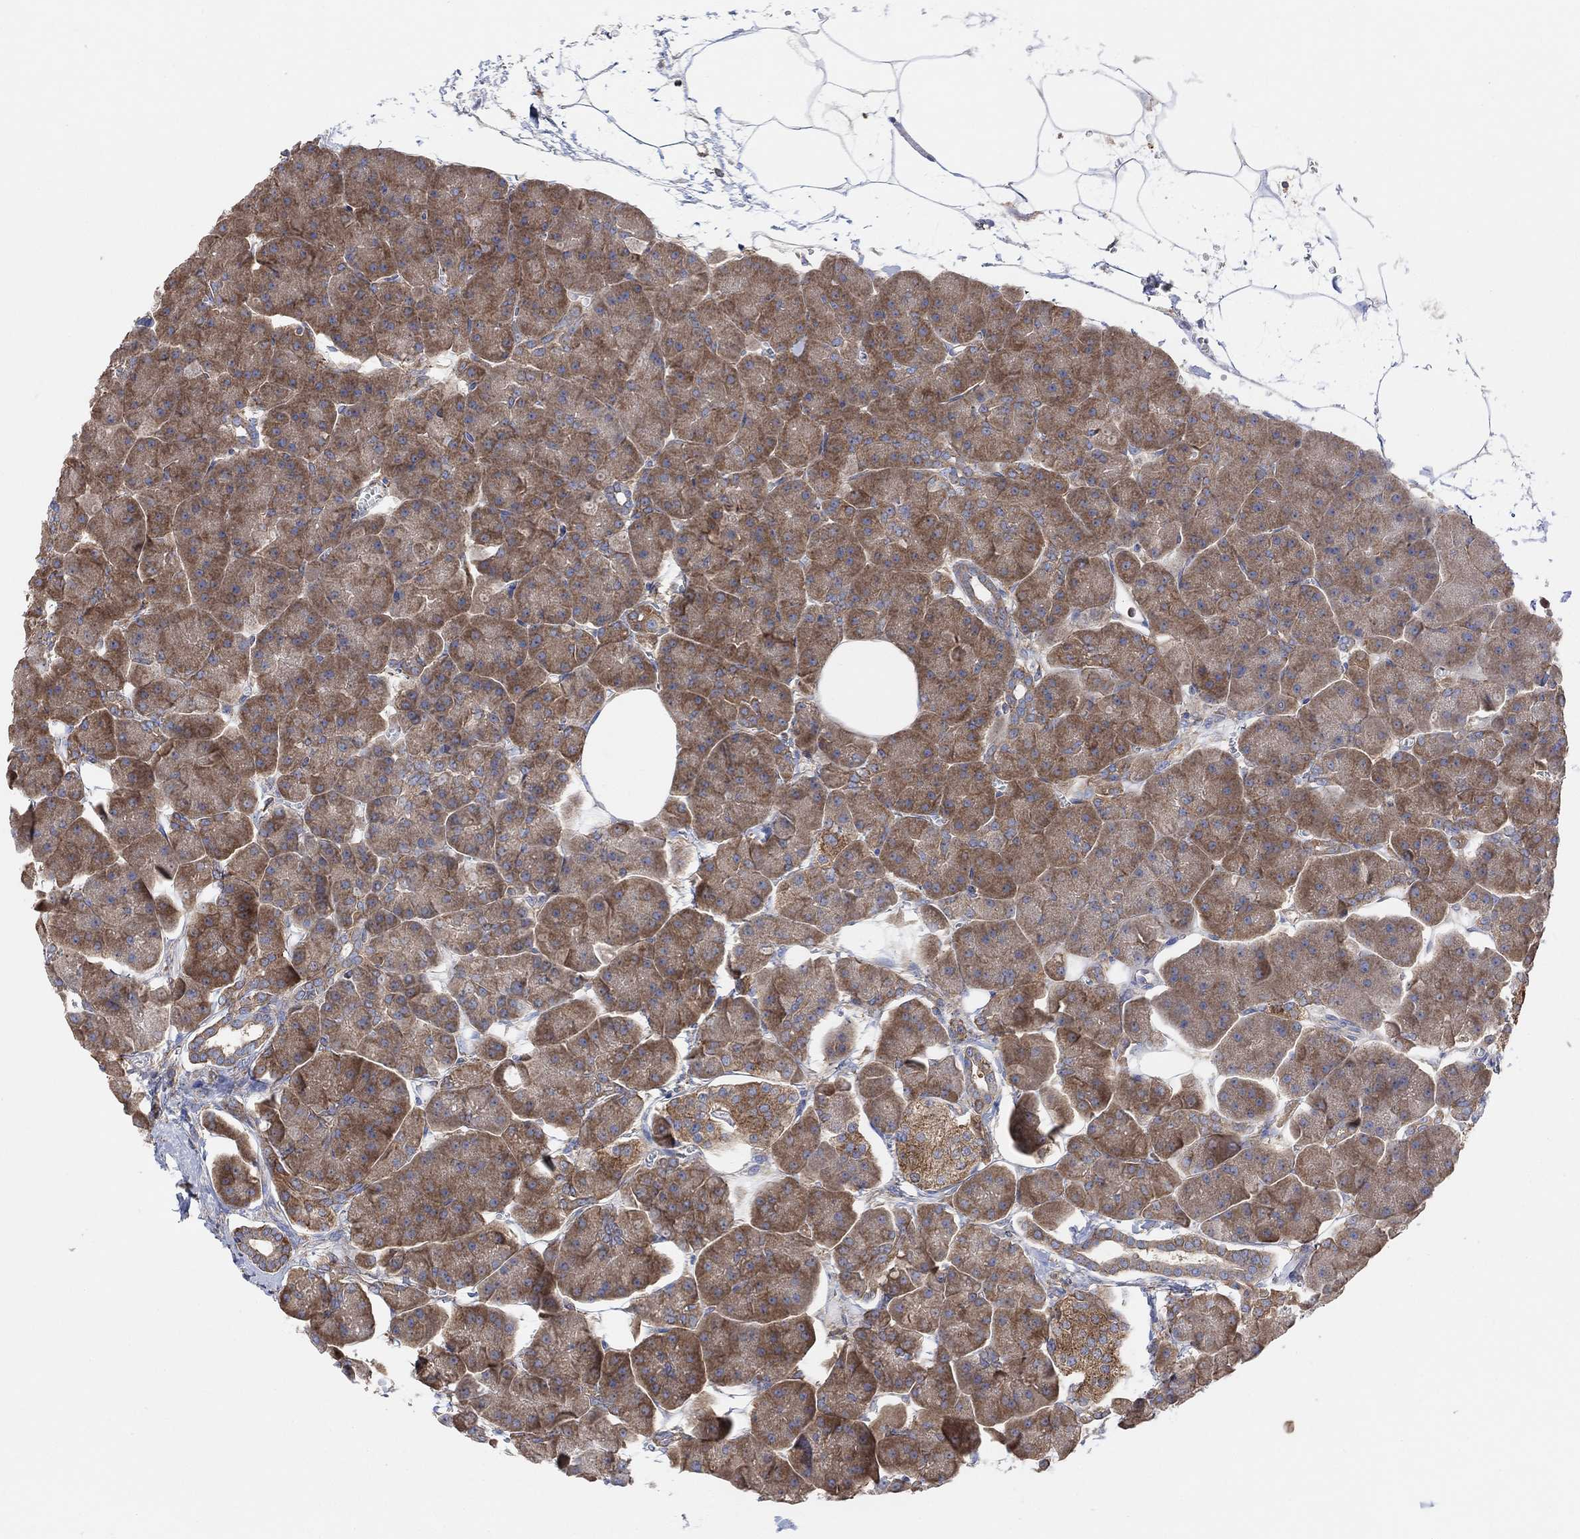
{"staining": {"intensity": "moderate", "quantity": ">75%", "location": "cytoplasmic/membranous"}, "tissue": "pancreas", "cell_type": "Exocrine glandular cells", "image_type": "normal", "snomed": [{"axis": "morphology", "description": "Normal tissue, NOS"}, {"axis": "topography", "description": "Adipose tissue"}, {"axis": "topography", "description": "Pancreas"}, {"axis": "topography", "description": "Peripheral nerve tissue"}], "caption": "Immunohistochemistry photomicrograph of unremarkable pancreas stained for a protein (brown), which shows medium levels of moderate cytoplasmic/membranous expression in about >75% of exocrine glandular cells.", "gene": "BLOC1S3", "patient": {"sex": "female", "age": 58}}